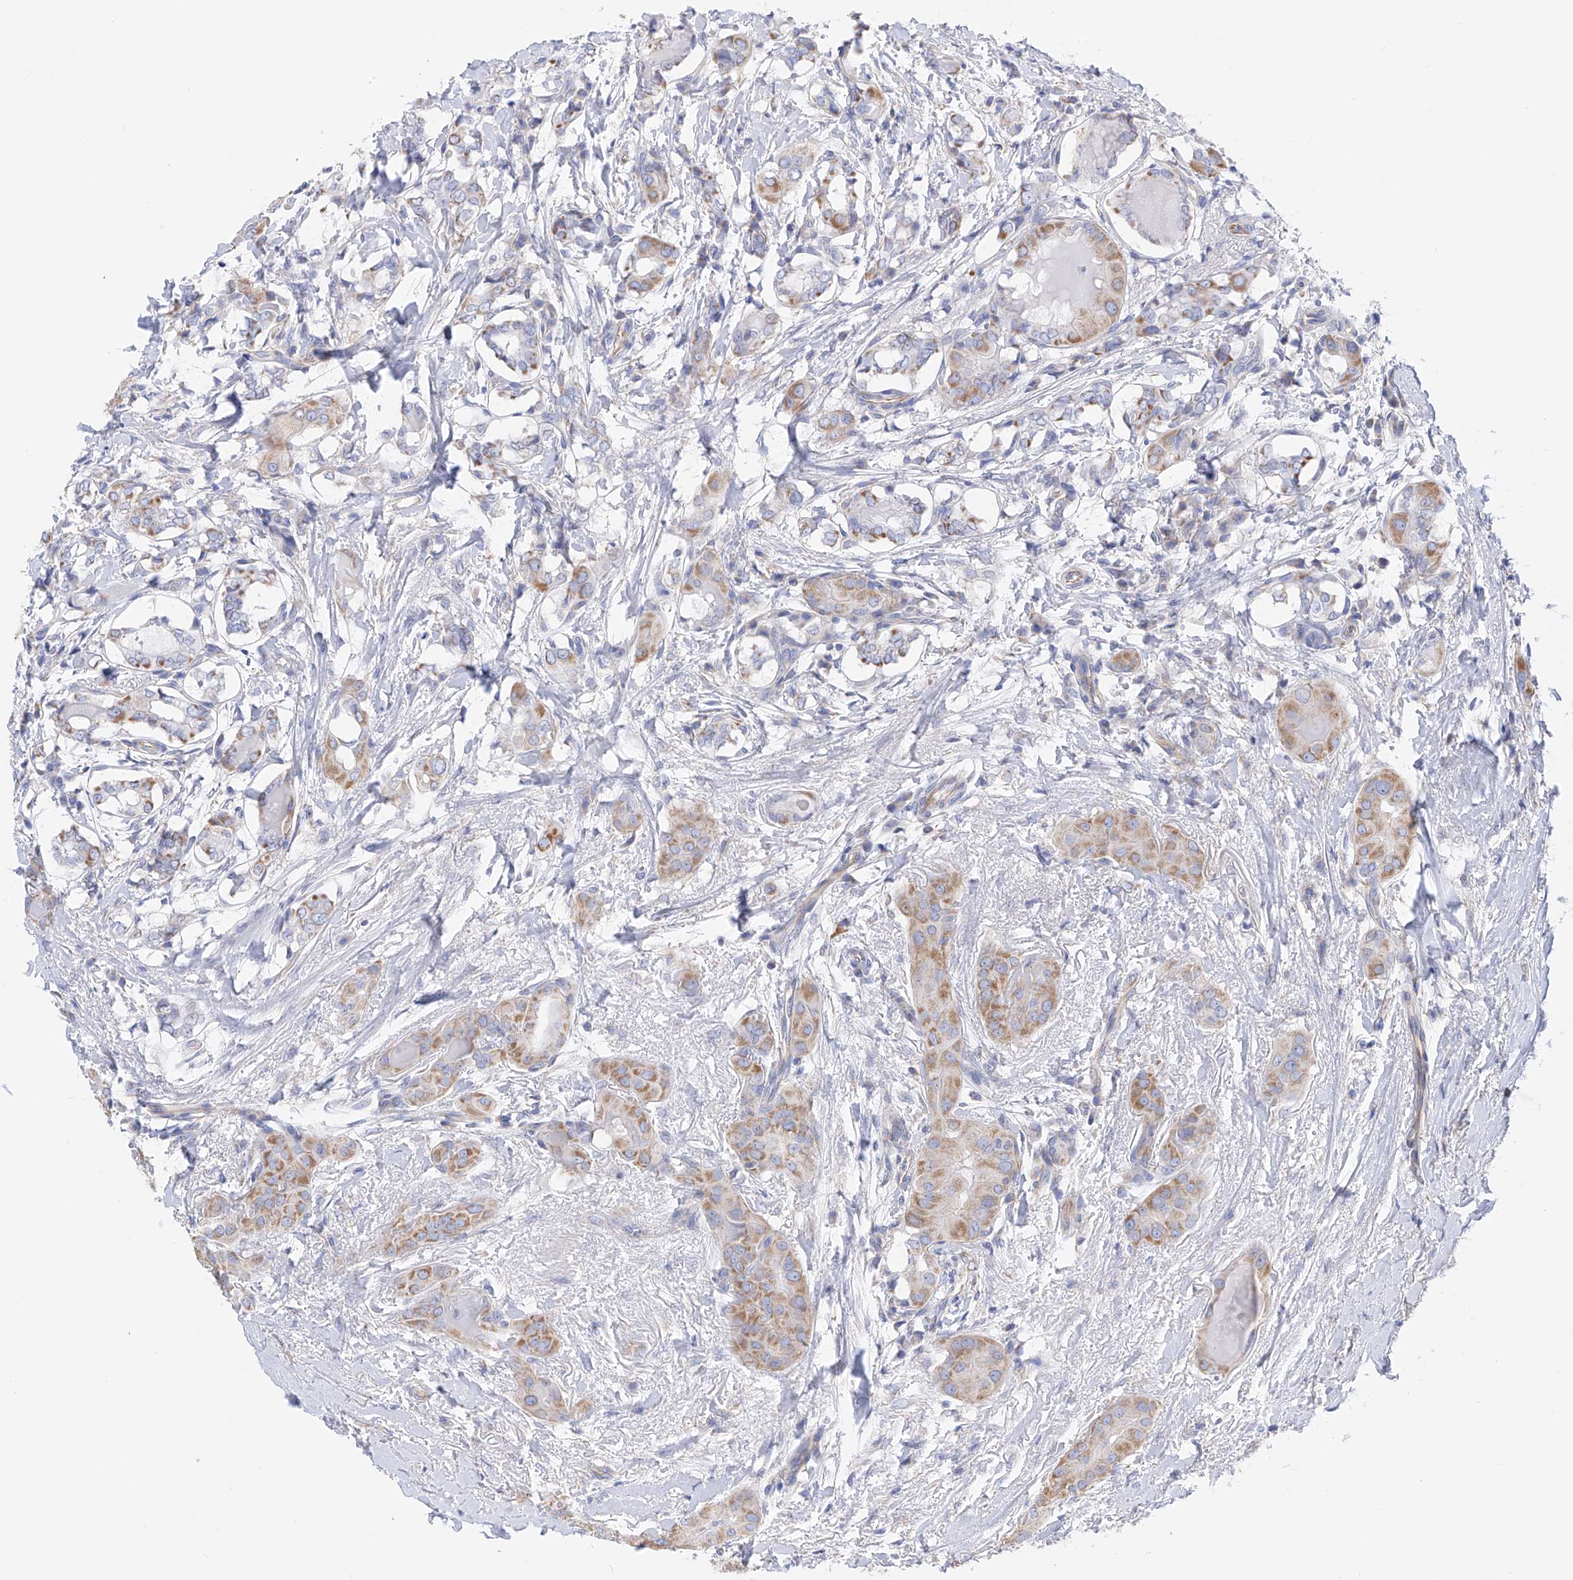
{"staining": {"intensity": "moderate", "quantity": ">75%", "location": "cytoplasmic/membranous"}, "tissue": "thyroid cancer", "cell_type": "Tumor cells", "image_type": "cancer", "snomed": [{"axis": "morphology", "description": "Papillary adenocarcinoma, NOS"}, {"axis": "topography", "description": "Thyroid gland"}], "caption": "A brown stain highlights moderate cytoplasmic/membranous staining of a protein in human papillary adenocarcinoma (thyroid) tumor cells. The protein is shown in brown color, while the nuclei are stained blue.", "gene": "FLG", "patient": {"sex": "male", "age": 33}}